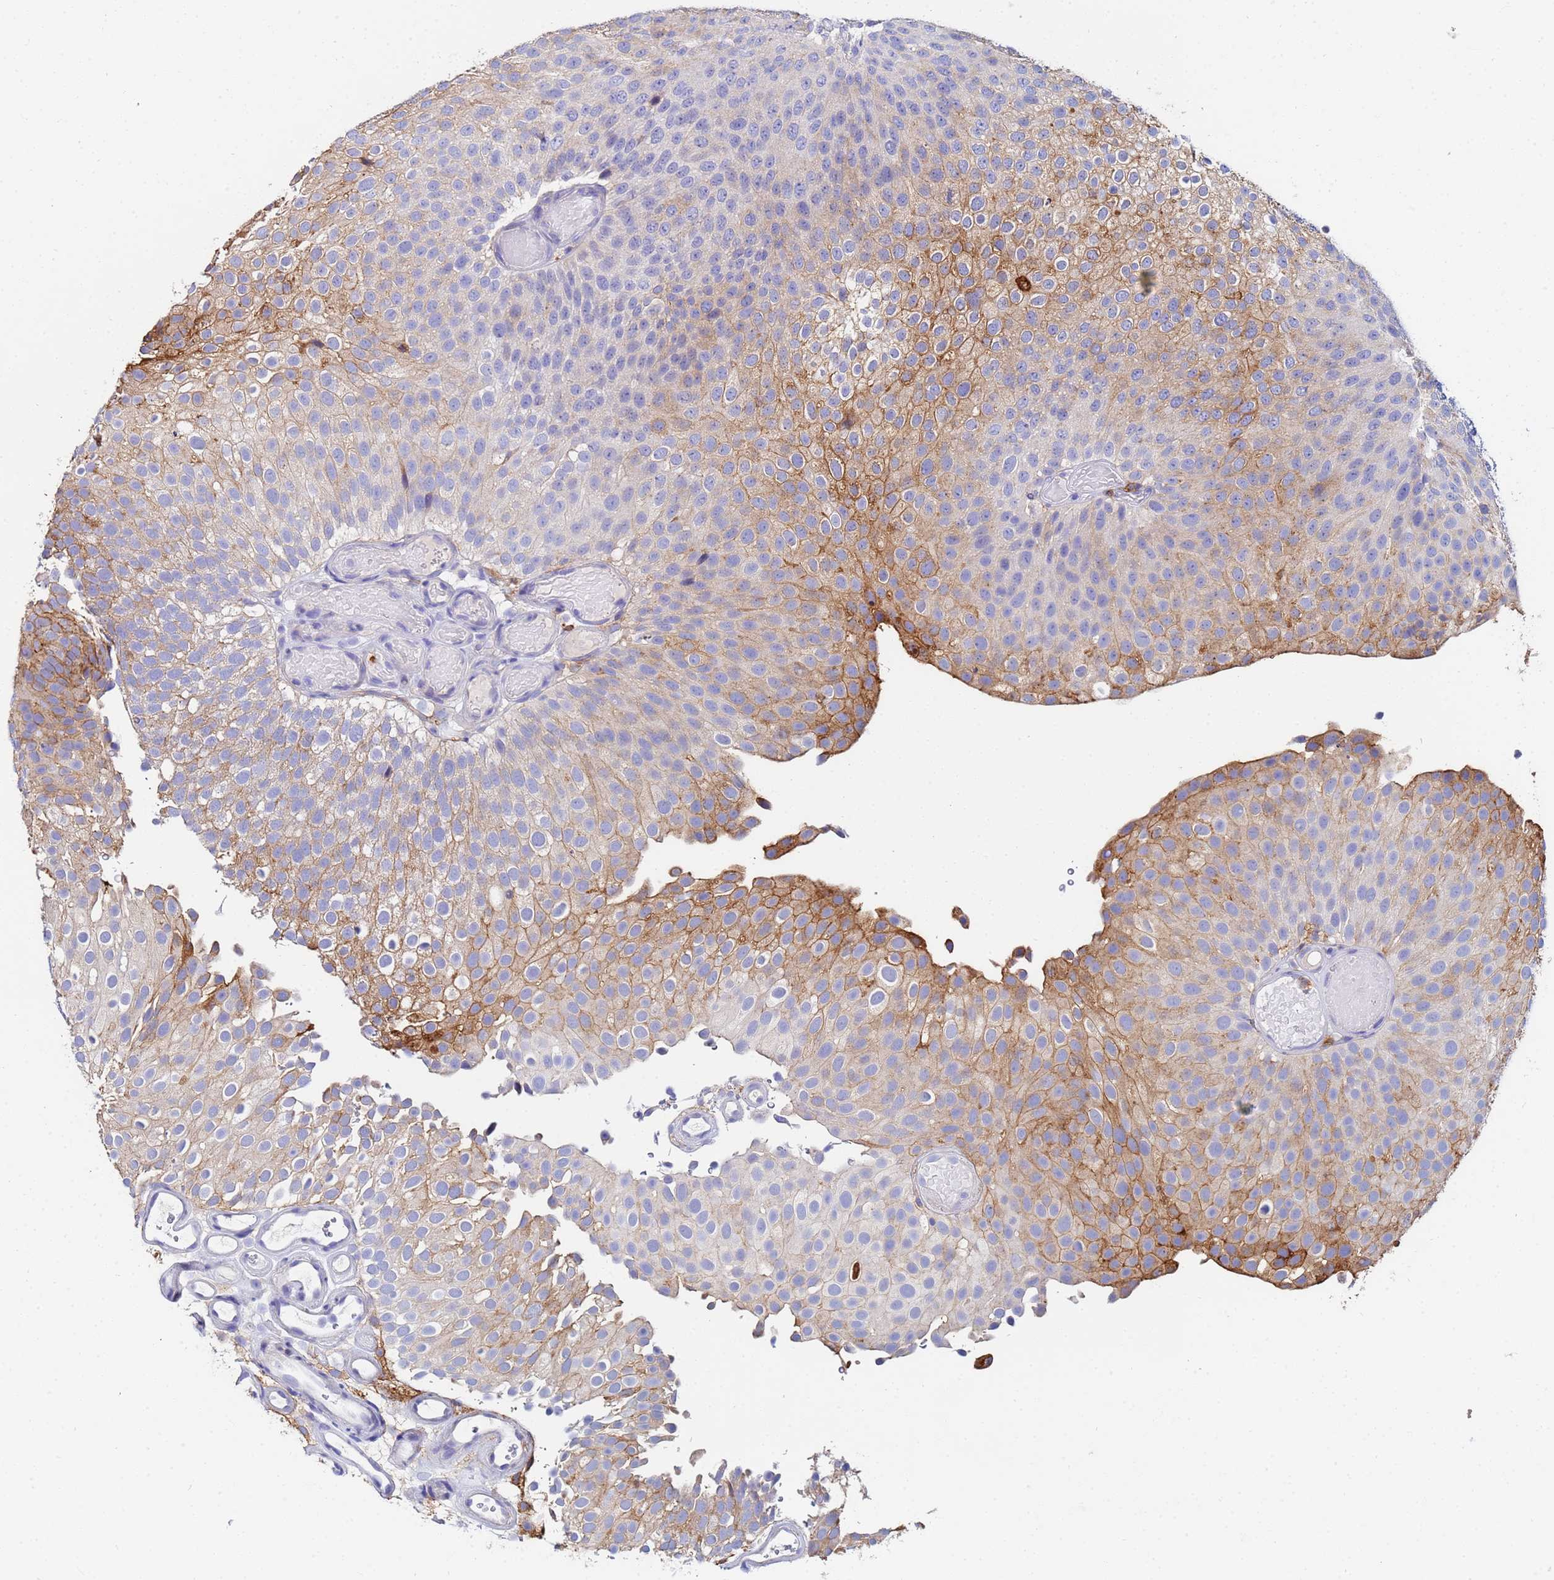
{"staining": {"intensity": "moderate", "quantity": ">75%", "location": "cytoplasmic/membranous"}, "tissue": "urothelial cancer", "cell_type": "Tumor cells", "image_type": "cancer", "snomed": [{"axis": "morphology", "description": "Urothelial carcinoma, Low grade"}, {"axis": "topography", "description": "Urinary bladder"}], "caption": "Protein staining exhibits moderate cytoplasmic/membranous staining in approximately >75% of tumor cells in urothelial cancer. The protein is shown in brown color, while the nuclei are stained blue.", "gene": "BASP1", "patient": {"sex": "male", "age": 78}}